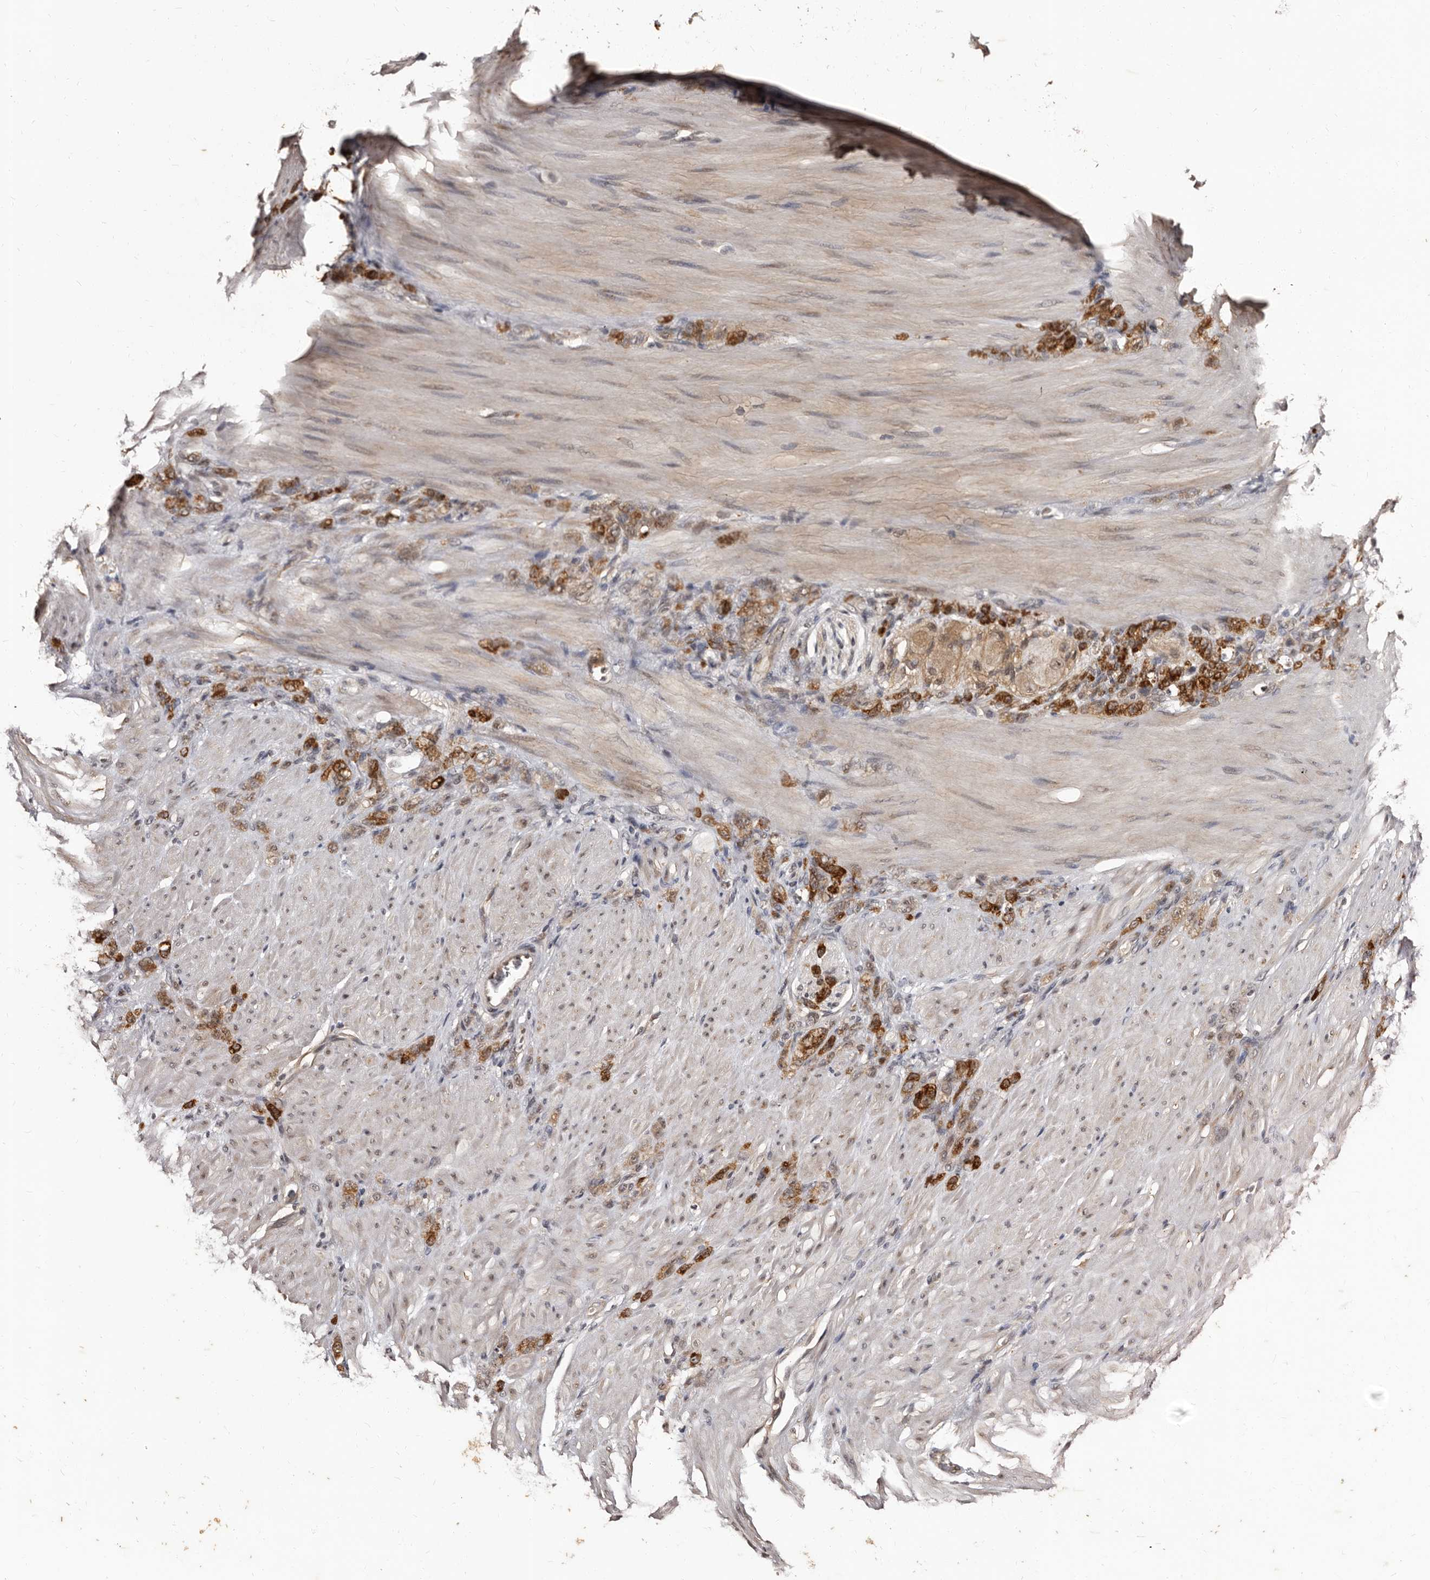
{"staining": {"intensity": "moderate", "quantity": ">75%", "location": "cytoplasmic/membranous"}, "tissue": "stomach cancer", "cell_type": "Tumor cells", "image_type": "cancer", "snomed": [{"axis": "morphology", "description": "Normal tissue, NOS"}, {"axis": "morphology", "description": "Adenocarcinoma, NOS"}, {"axis": "topography", "description": "Stomach"}], "caption": "Protein positivity by IHC reveals moderate cytoplasmic/membranous positivity in approximately >75% of tumor cells in stomach cancer (adenocarcinoma).", "gene": "TBC1D22B", "patient": {"sex": "male", "age": 82}}